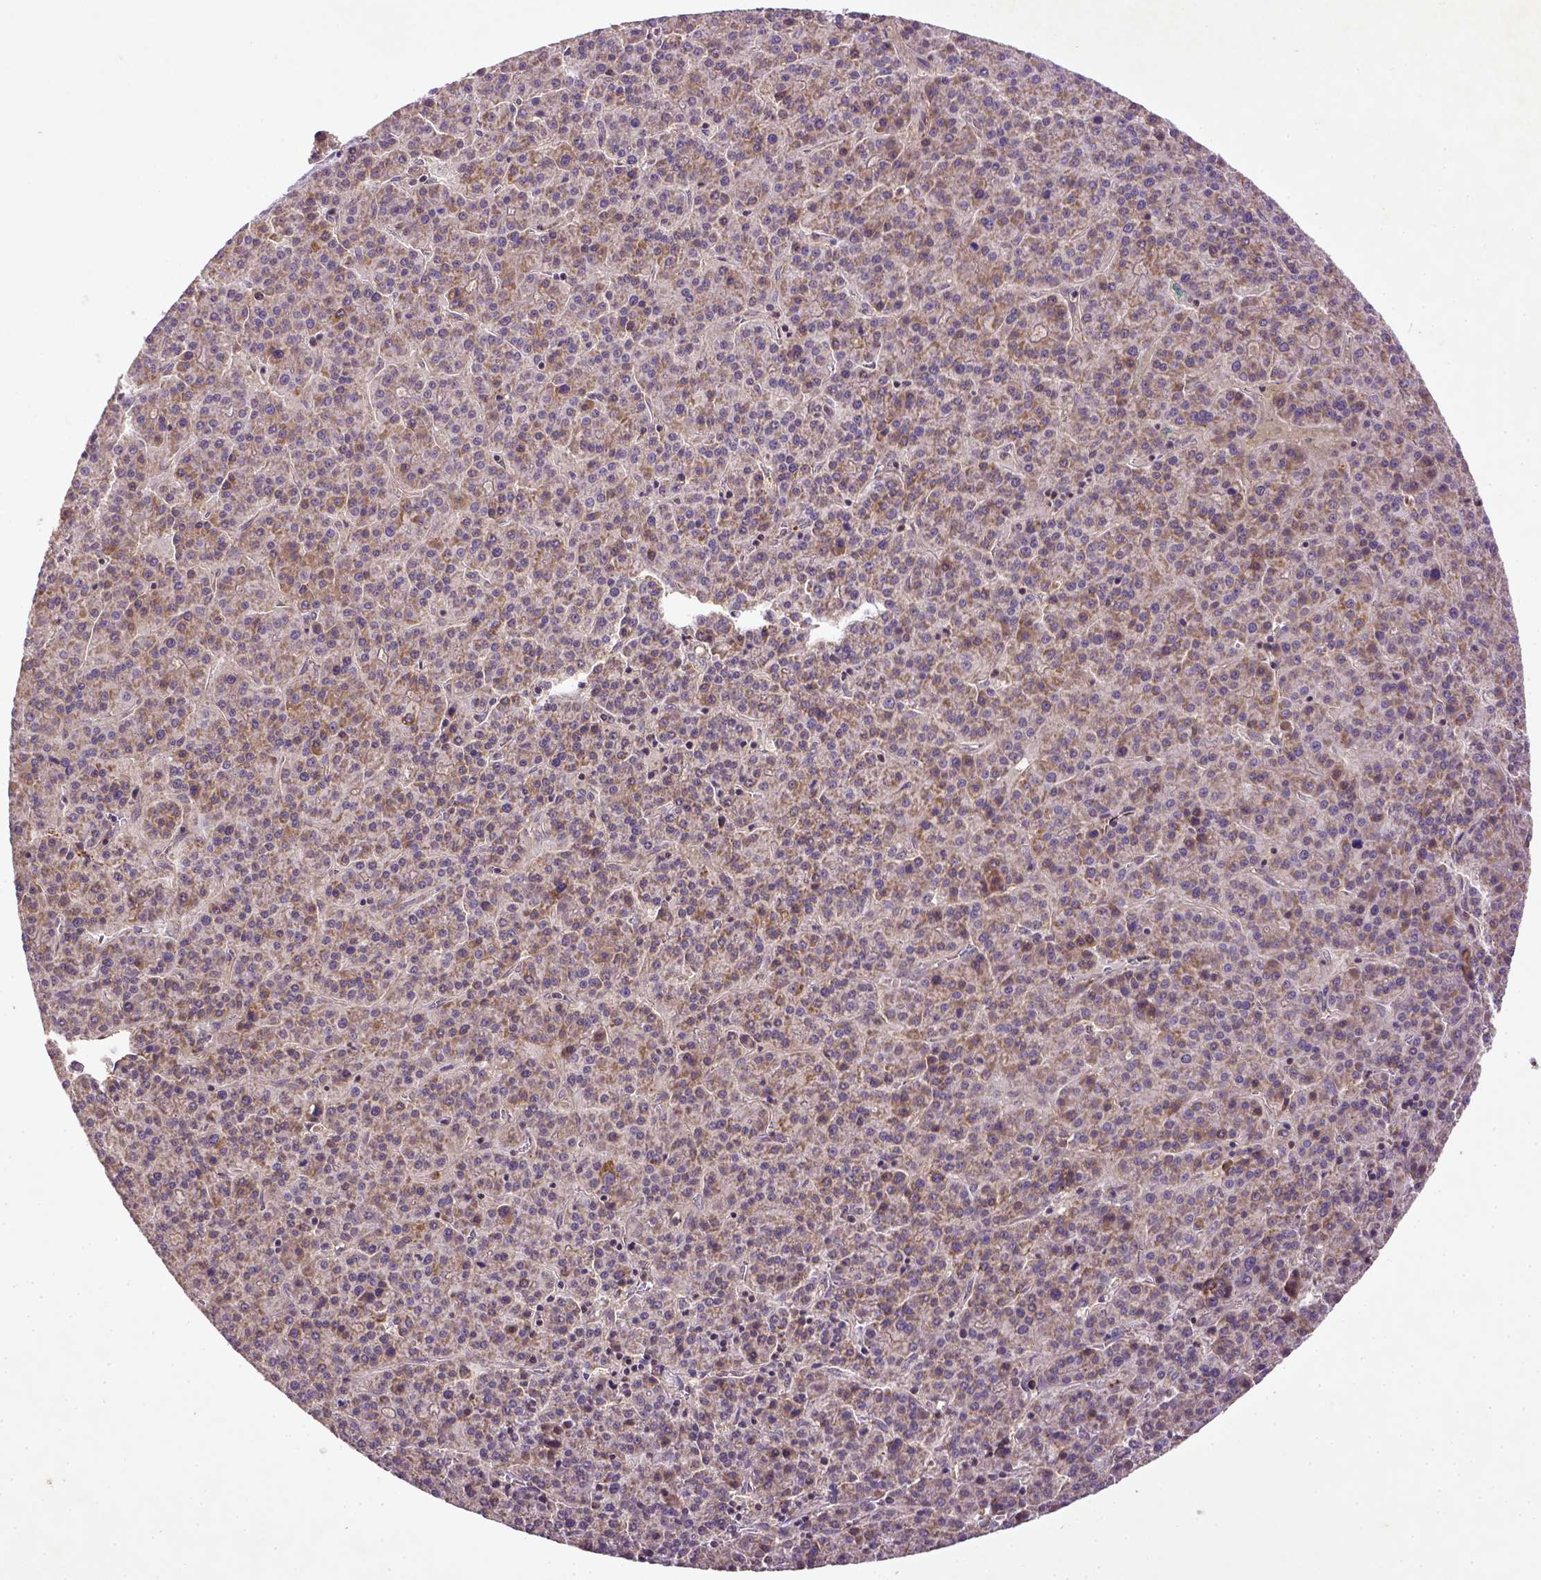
{"staining": {"intensity": "moderate", "quantity": ">75%", "location": "cytoplasmic/membranous"}, "tissue": "liver cancer", "cell_type": "Tumor cells", "image_type": "cancer", "snomed": [{"axis": "morphology", "description": "Carcinoma, Hepatocellular, NOS"}, {"axis": "topography", "description": "Liver"}], "caption": "There is medium levels of moderate cytoplasmic/membranous expression in tumor cells of liver cancer, as demonstrated by immunohistochemical staining (brown color).", "gene": "MT-CO1", "patient": {"sex": "female", "age": 58}}